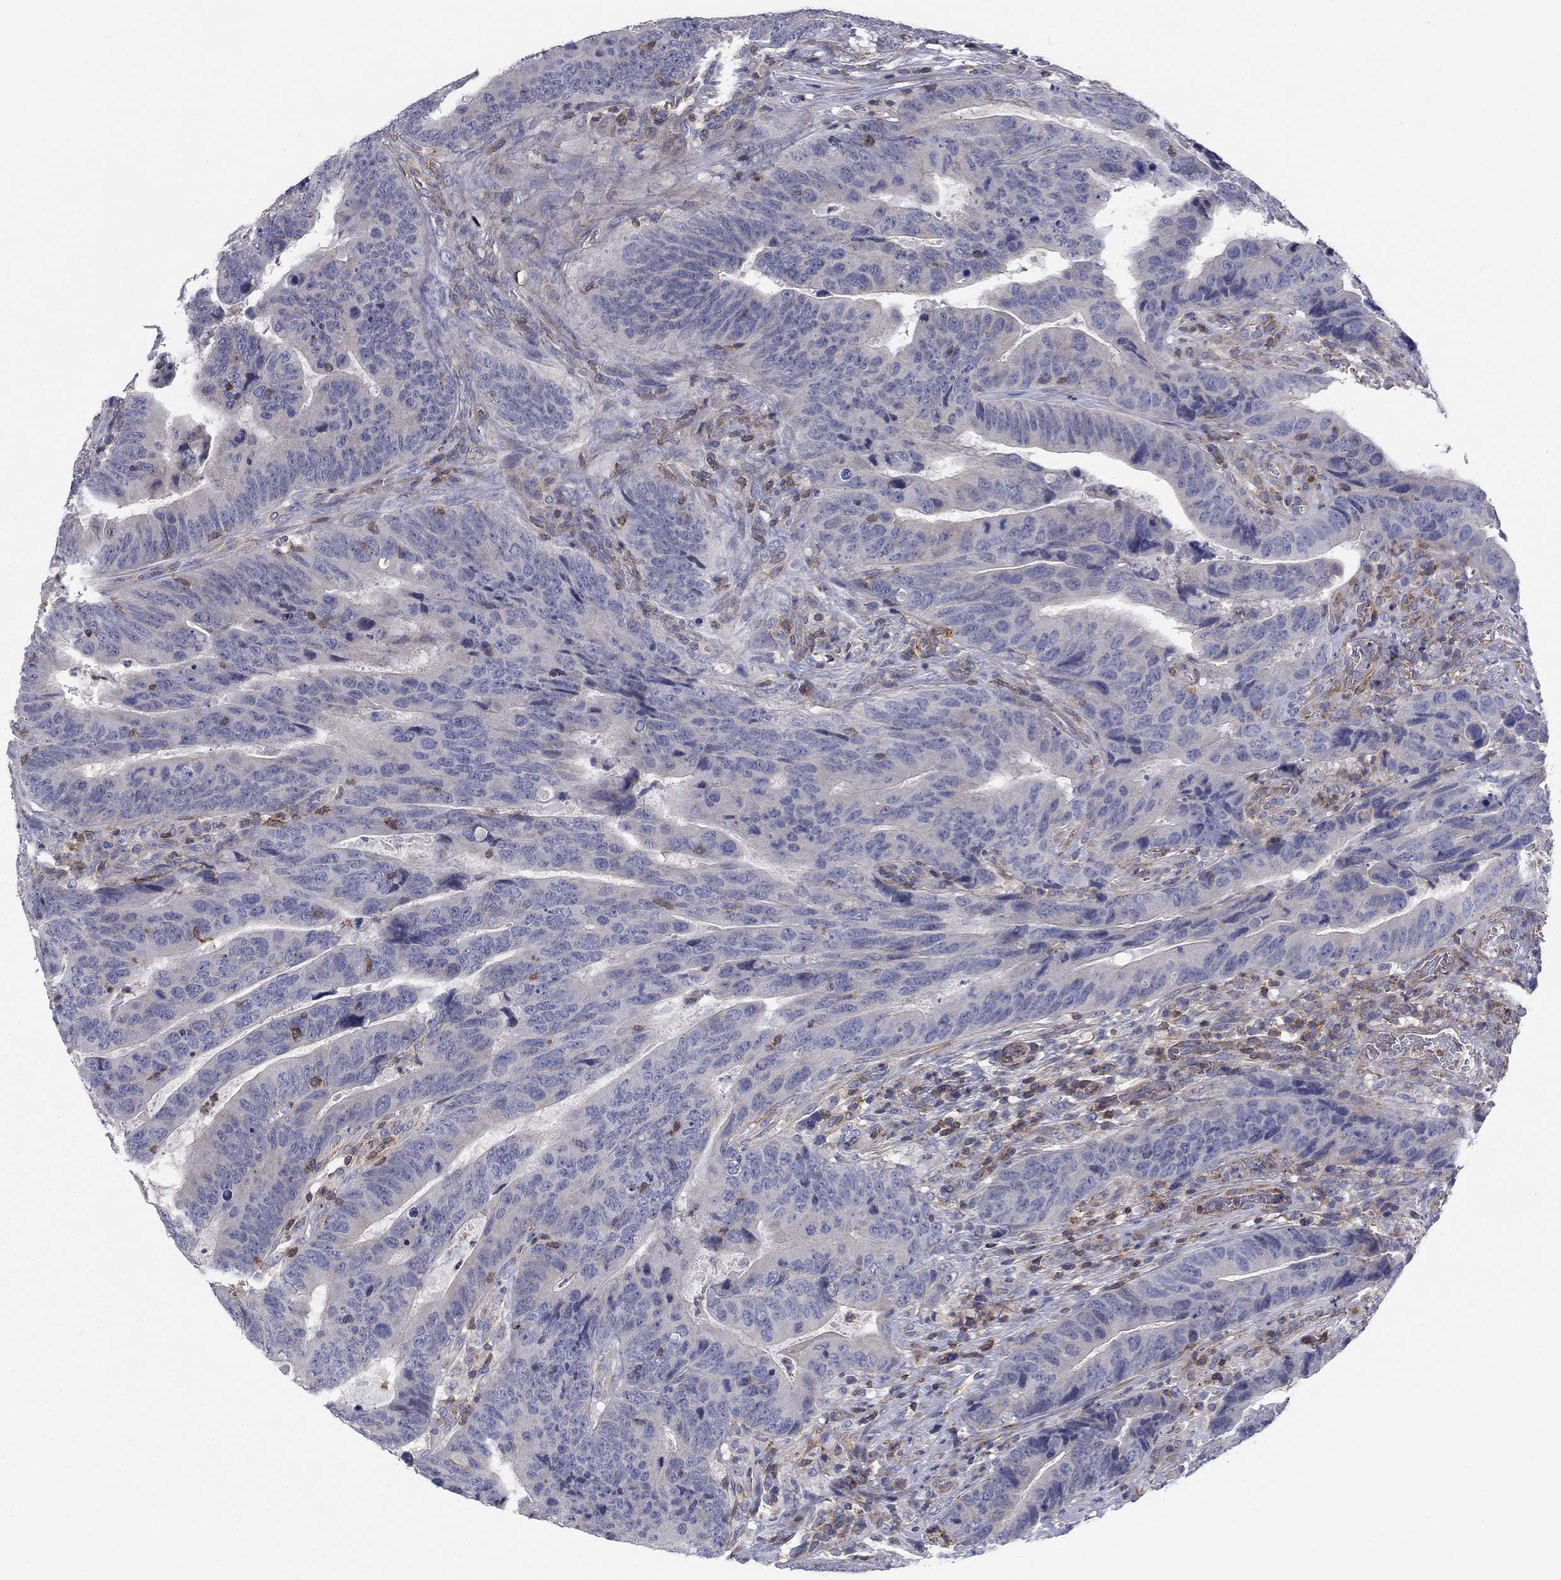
{"staining": {"intensity": "negative", "quantity": "none", "location": "none"}, "tissue": "colorectal cancer", "cell_type": "Tumor cells", "image_type": "cancer", "snomed": [{"axis": "morphology", "description": "Adenocarcinoma, NOS"}, {"axis": "topography", "description": "Colon"}], "caption": "This is an IHC histopathology image of human colorectal cancer (adenocarcinoma). There is no staining in tumor cells.", "gene": "PSD4", "patient": {"sex": "female", "age": 56}}